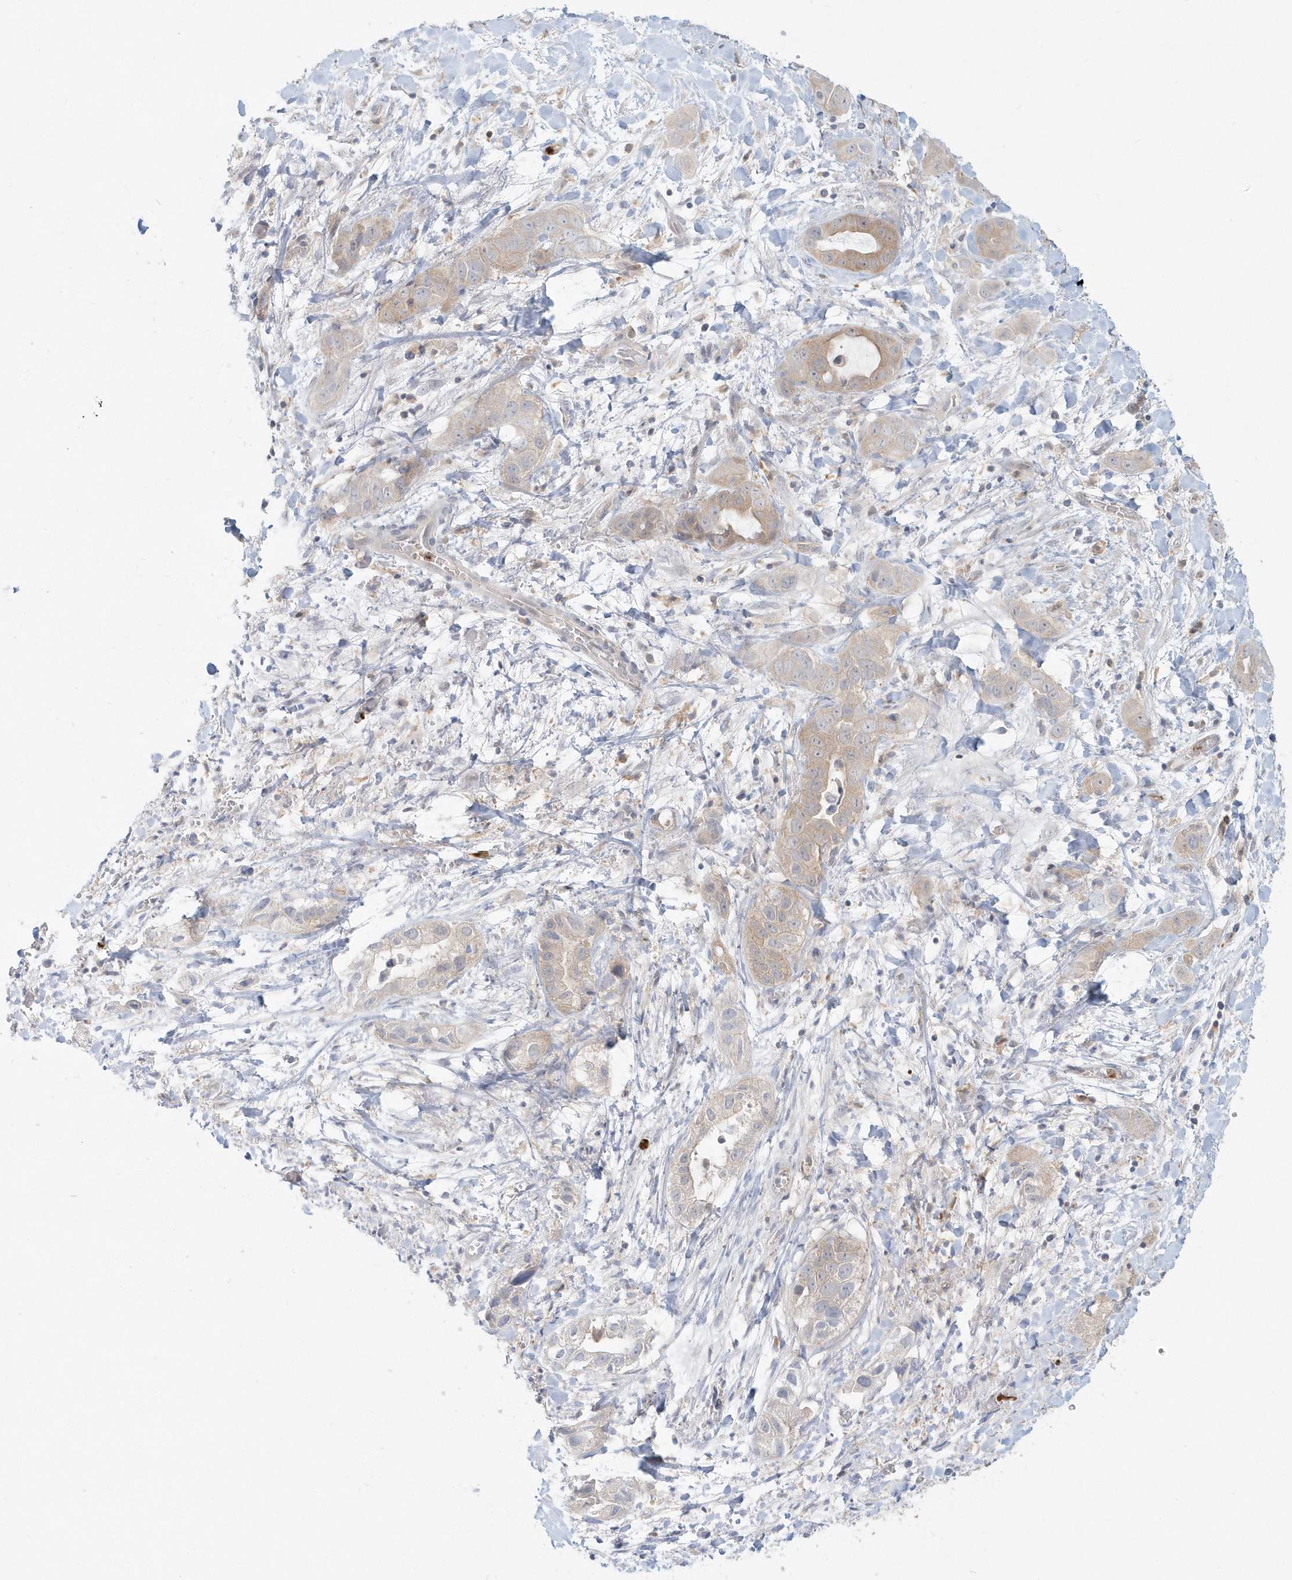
{"staining": {"intensity": "weak", "quantity": "<25%", "location": "cytoplasmic/membranous"}, "tissue": "liver cancer", "cell_type": "Tumor cells", "image_type": "cancer", "snomed": [{"axis": "morphology", "description": "Cholangiocarcinoma"}, {"axis": "topography", "description": "Liver"}], "caption": "High power microscopy histopathology image of an IHC micrograph of cholangiocarcinoma (liver), revealing no significant staining in tumor cells.", "gene": "RNF7", "patient": {"sex": "female", "age": 52}}